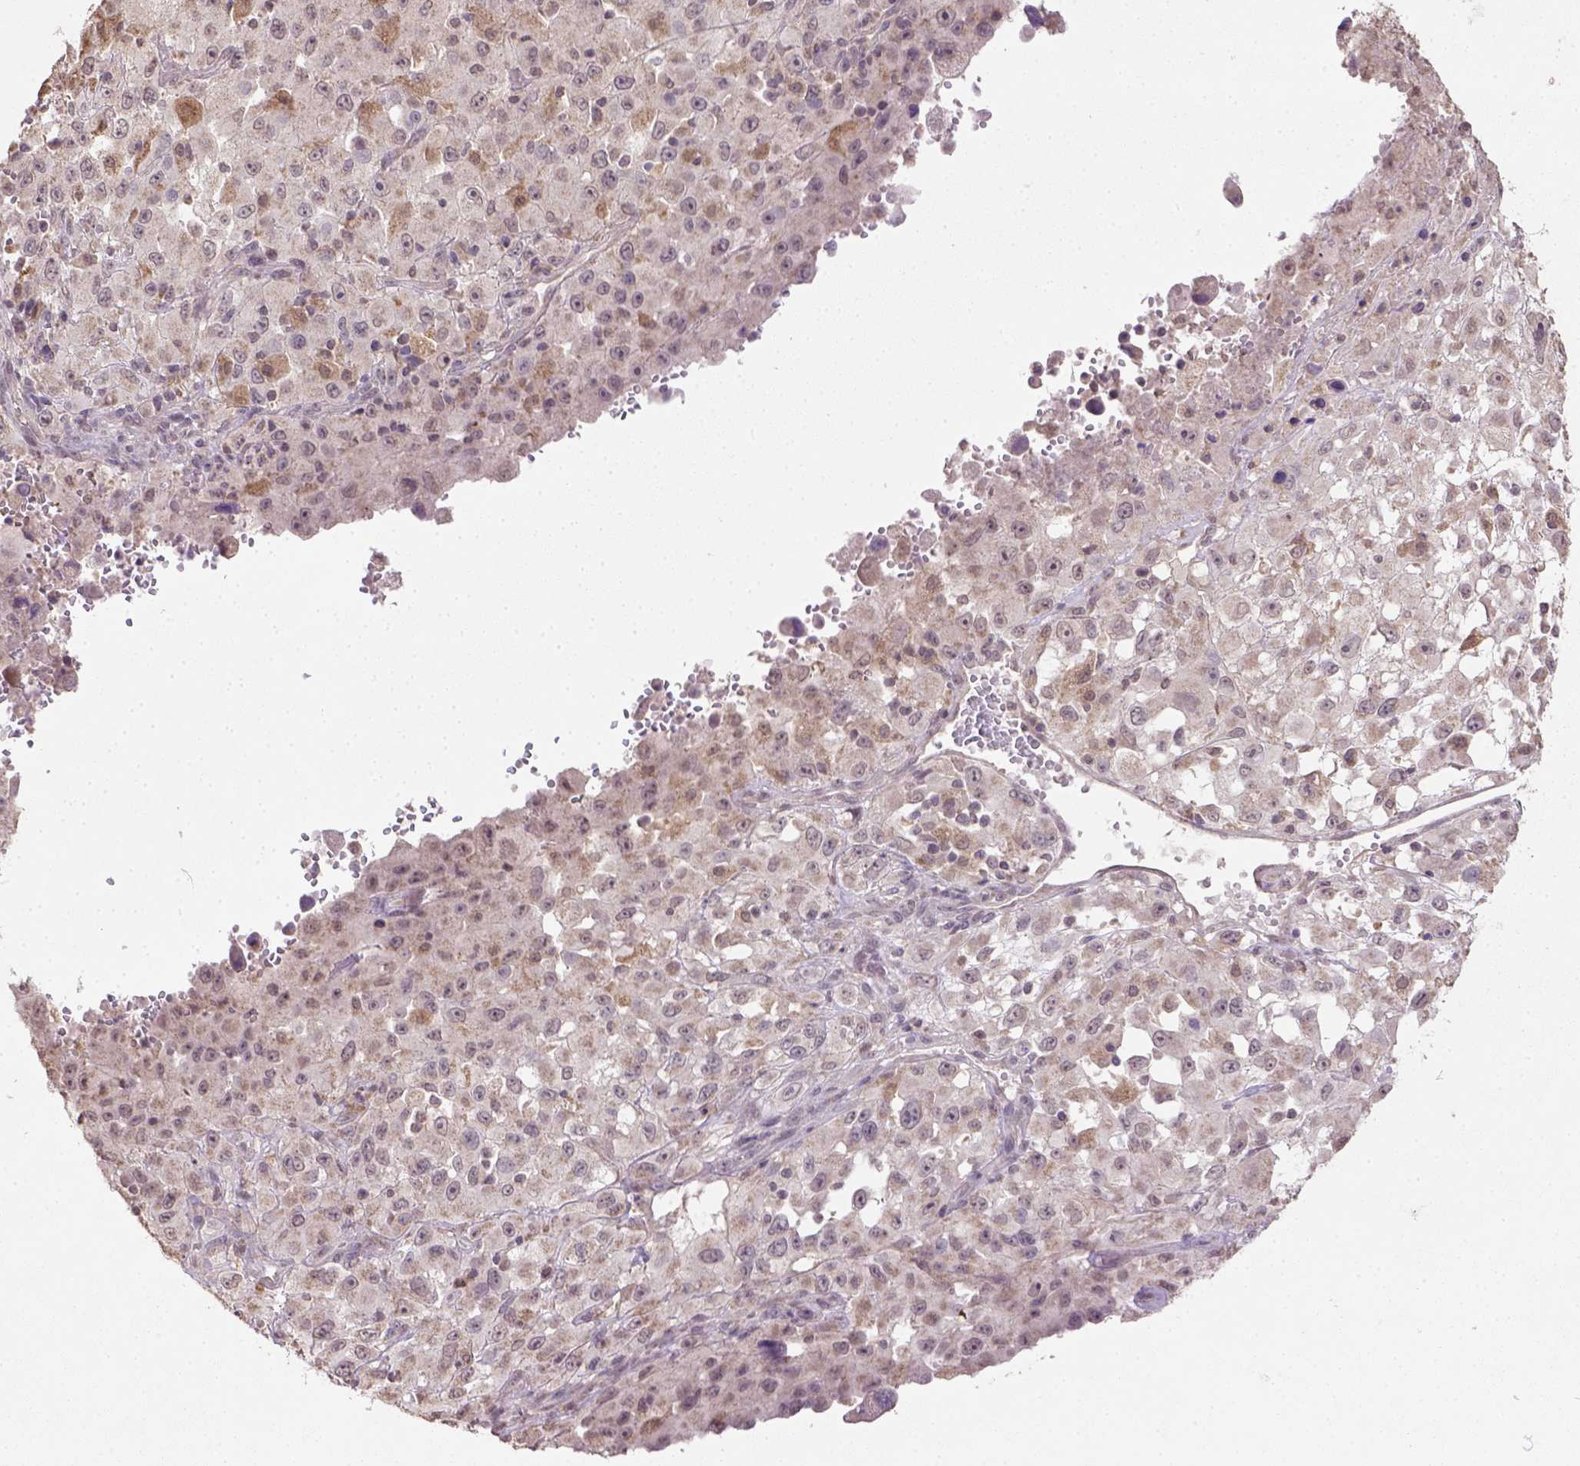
{"staining": {"intensity": "weak", "quantity": ">75%", "location": "cytoplasmic/membranous"}, "tissue": "melanoma", "cell_type": "Tumor cells", "image_type": "cancer", "snomed": [{"axis": "morphology", "description": "Malignant melanoma, Metastatic site"}, {"axis": "topography", "description": "Soft tissue"}], "caption": "Protein expression by immunohistochemistry (IHC) shows weak cytoplasmic/membranous positivity in approximately >75% of tumor cells in melanoma. (Brightfield microscopy of DAB IHC at high magnification).", "gene": "NUDT10", "patient": {"sex": "male", "age": 50}}